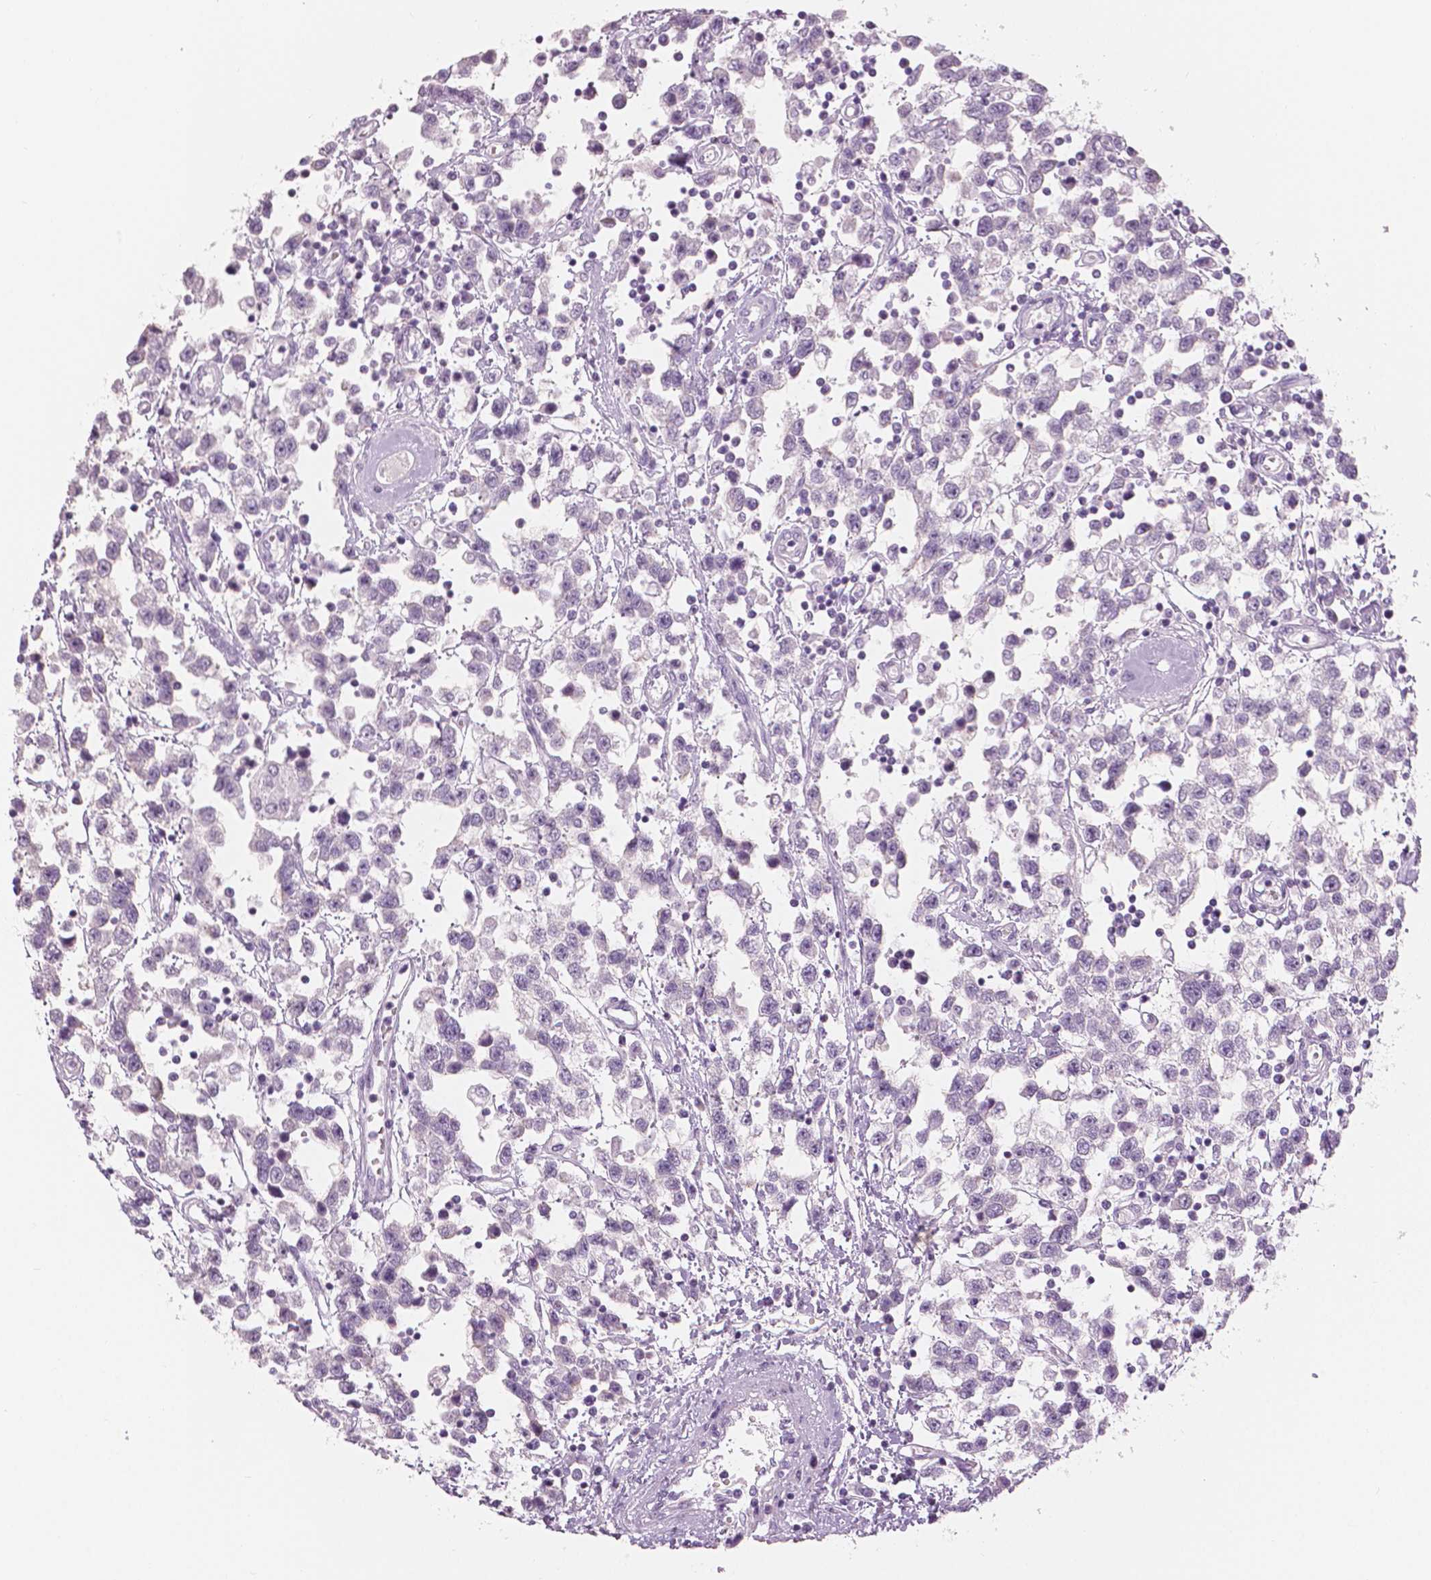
{"staining": {"intensity": "negative", "quantity": "none", "location": "none"}, "tissue": "testis cancer", "cell_type": "Tumor cells", "image_type": "cancer", "snomed": [{"axis": "morphology", "description": "Seminoma, NOS"}, {"axis": "topography", "description": "Testis"}], "caption": "Immunohistochemistry histopathology image of human testis cancer stained for a protein (brown), which demonstrates no expression in tumor cells.", "gene": "SLC24A1", "patient": {"sex": "male", "age": 34}}